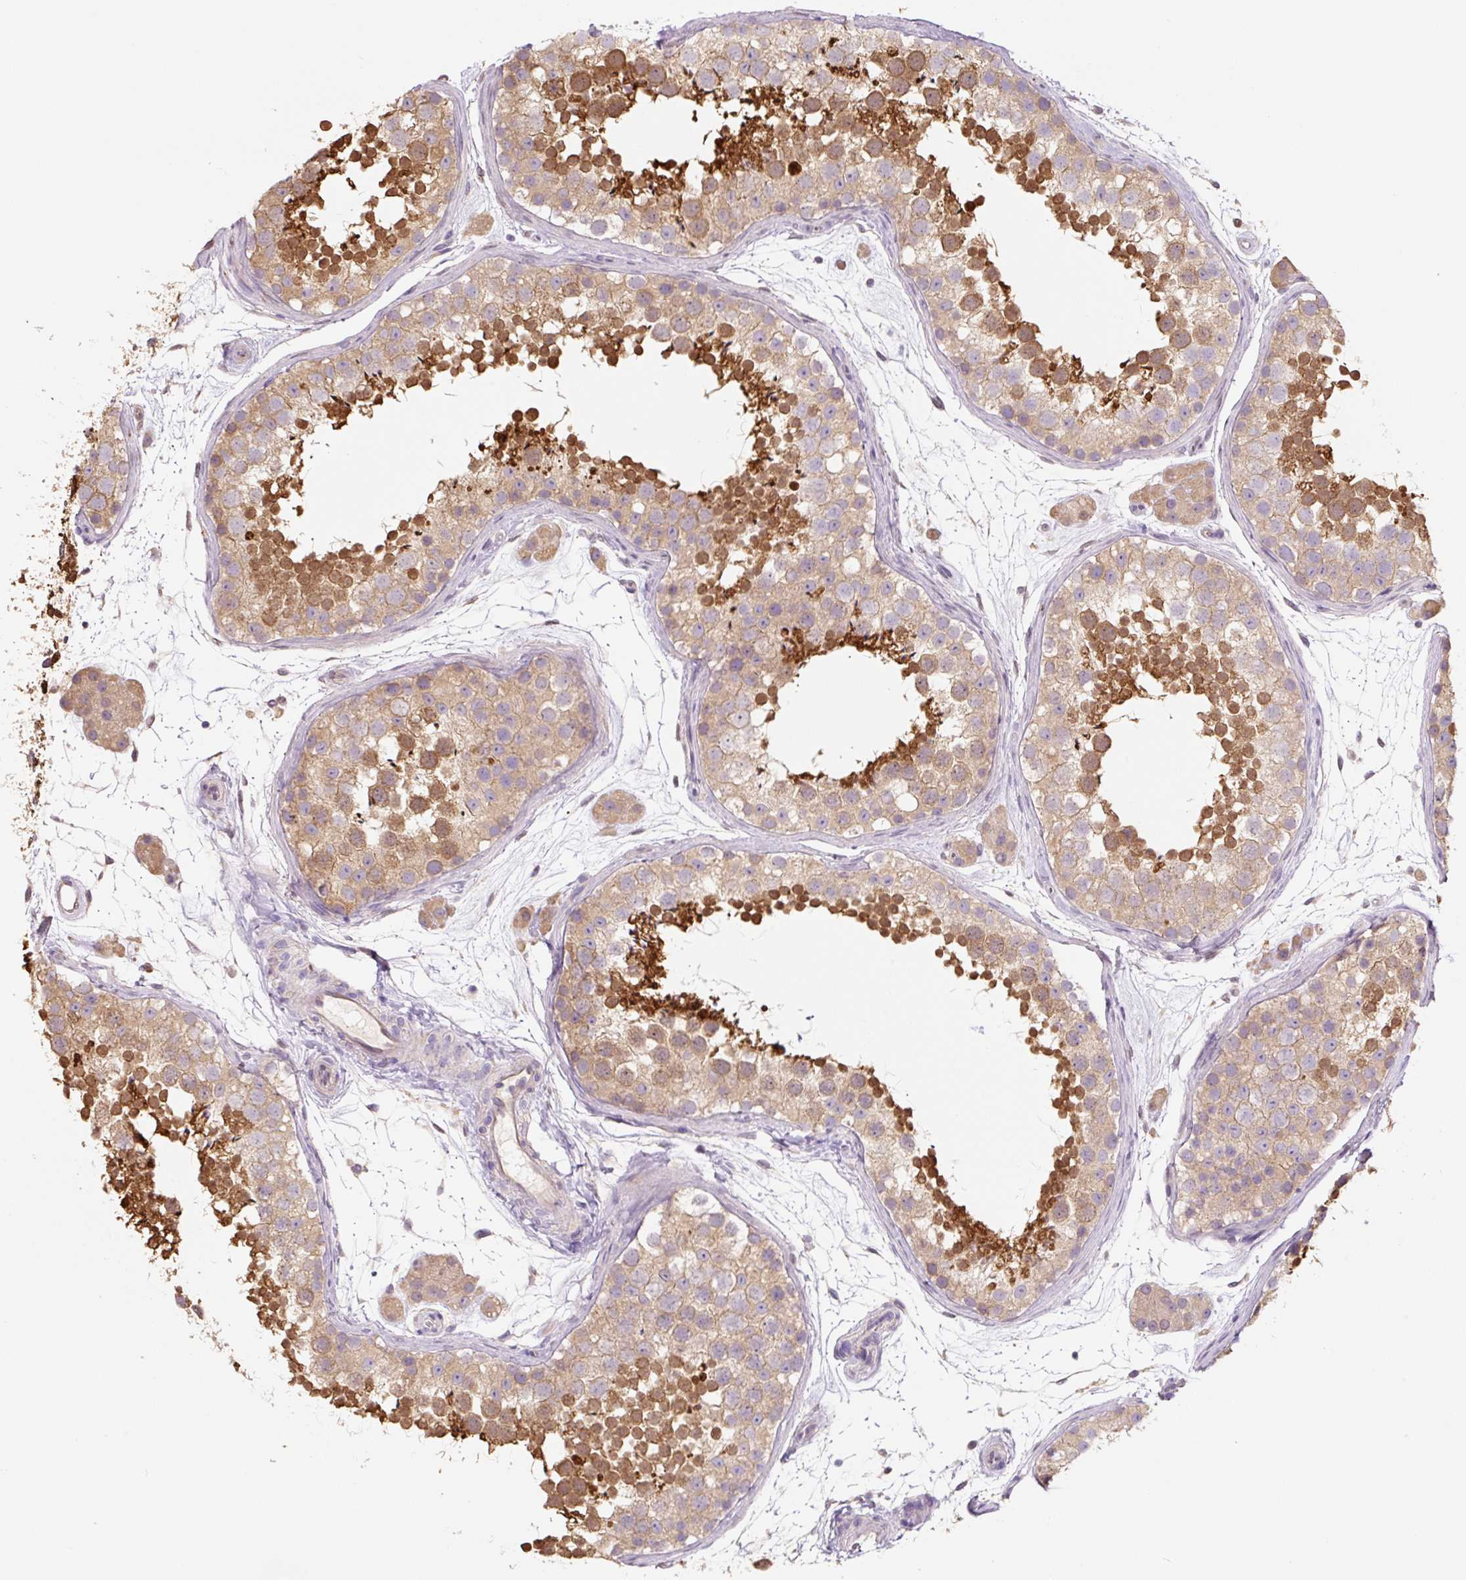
{"staining": {"intensity": "strong", "quantity": "25%-75%", "location": "cytoplasmic/membranous"}, "tissue": "testis", "cell_type": "Cells in seminiferous ducts", "image_type": "normal", "snomed": [{"axis": "morphology", "description": "Normal tissue, NOS"}, {"axis": "topography", "description": "Testis"}], "caption": "DAB (3,3'-diaminobenzidine) immunohistochemical staining of benign human testis shows strong cytoplasmic/membranous protein expression in about 25%-75% of cells in seminiferous ducts. The protein is shown in brown color, while the nuclei are stained blue.", "gene": "ASRGL1", "patient": {"sex": "male", "age": 41}}